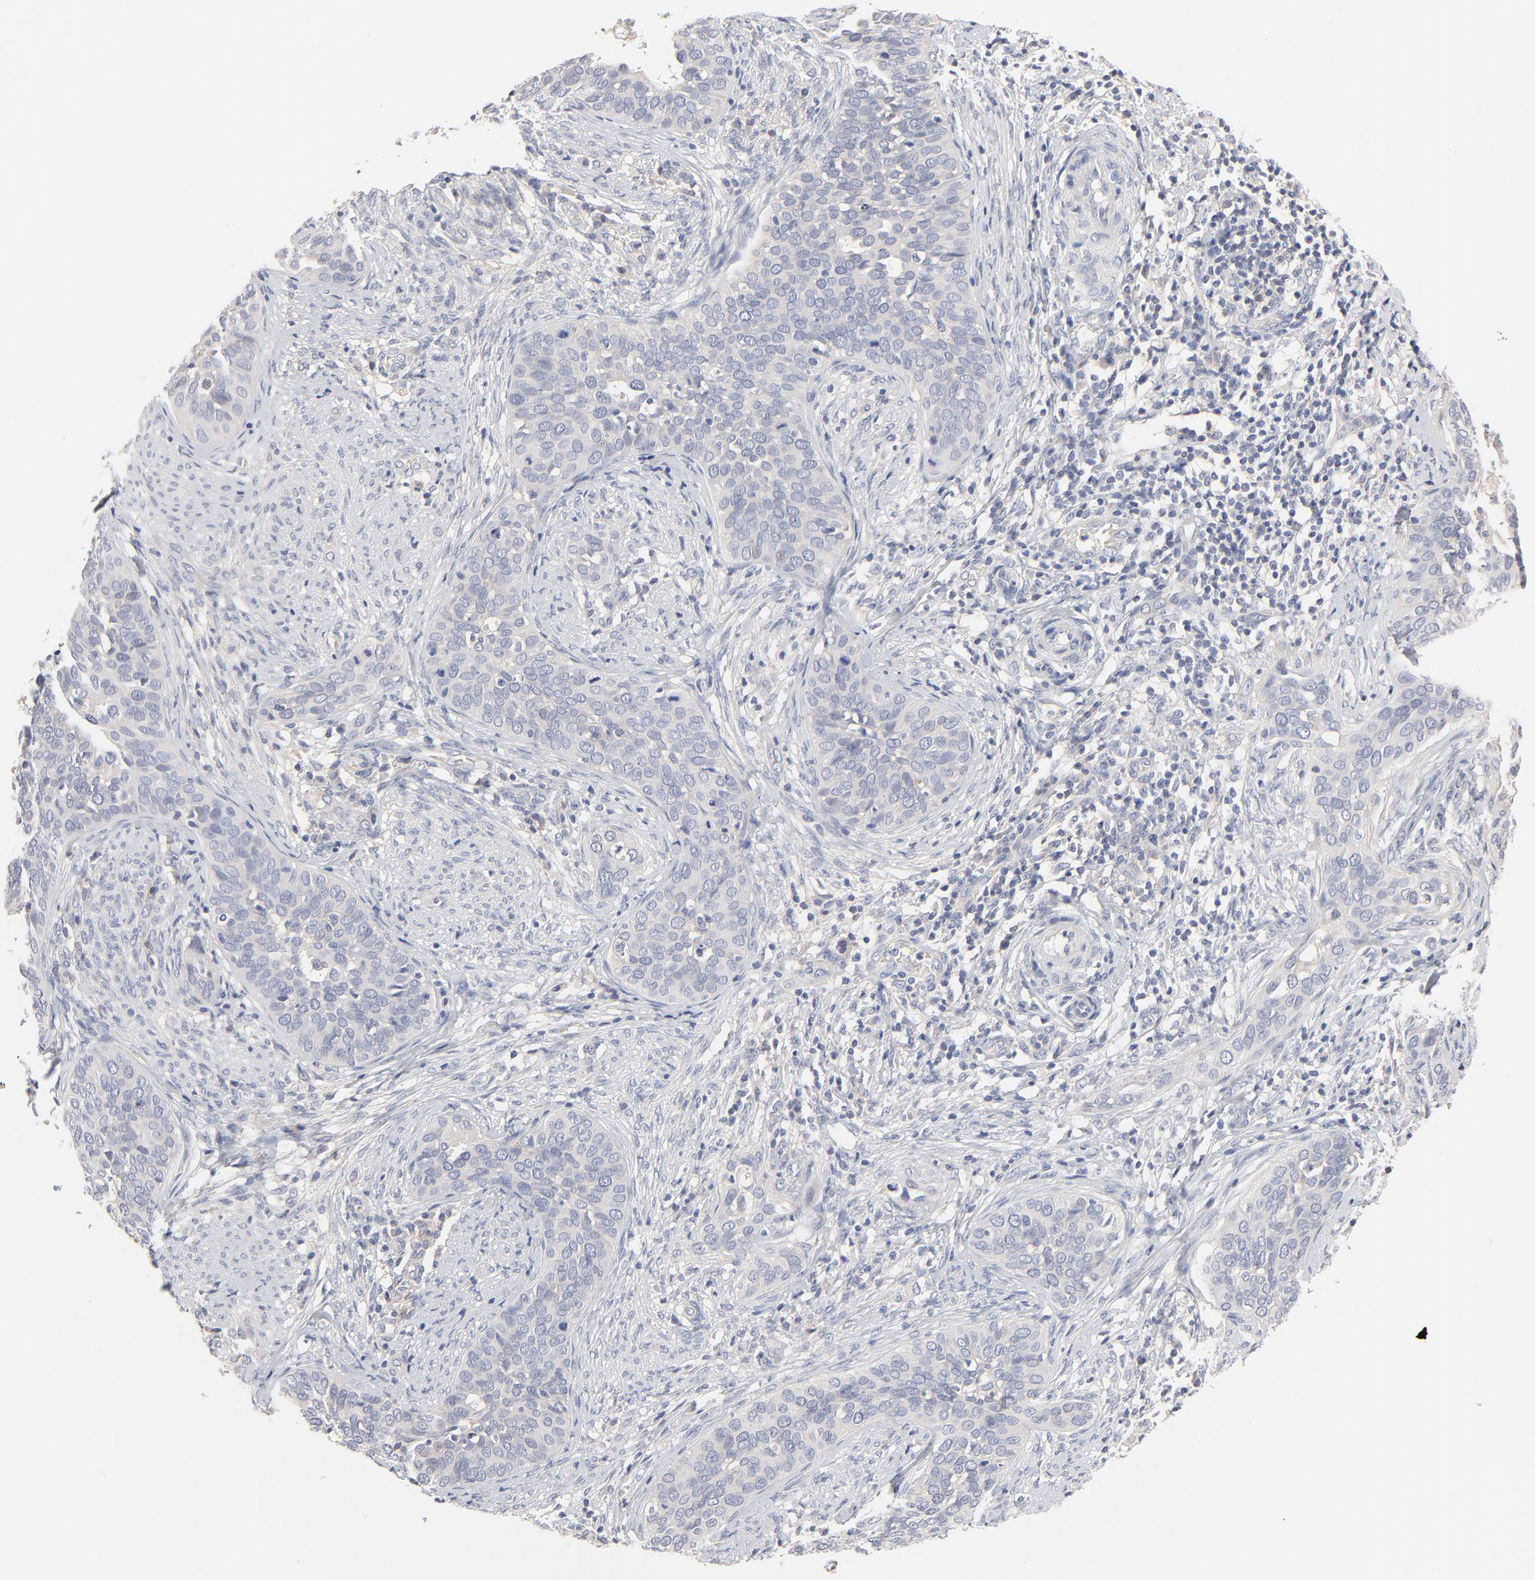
{"staining": {"intensity": "negative", "quantity": "none", "location": "none"}, "tissue": "cervical cancer", "cell_type": "Tumor cells", "image_type": "cancer", "snomed": [{"axis": "morphology", "description": "Squamous cell carcinoma, NOS"}, {"axis": "topography", "description": "Cervix"}], "caption": "This is an immunohistochemistry (IHC) histopathology image of squamous cell carcinoma (cervical). There is no staining in tumor cells.", "gene": "SLC16A1", "patient": {"sex": "female", "age": 31}}